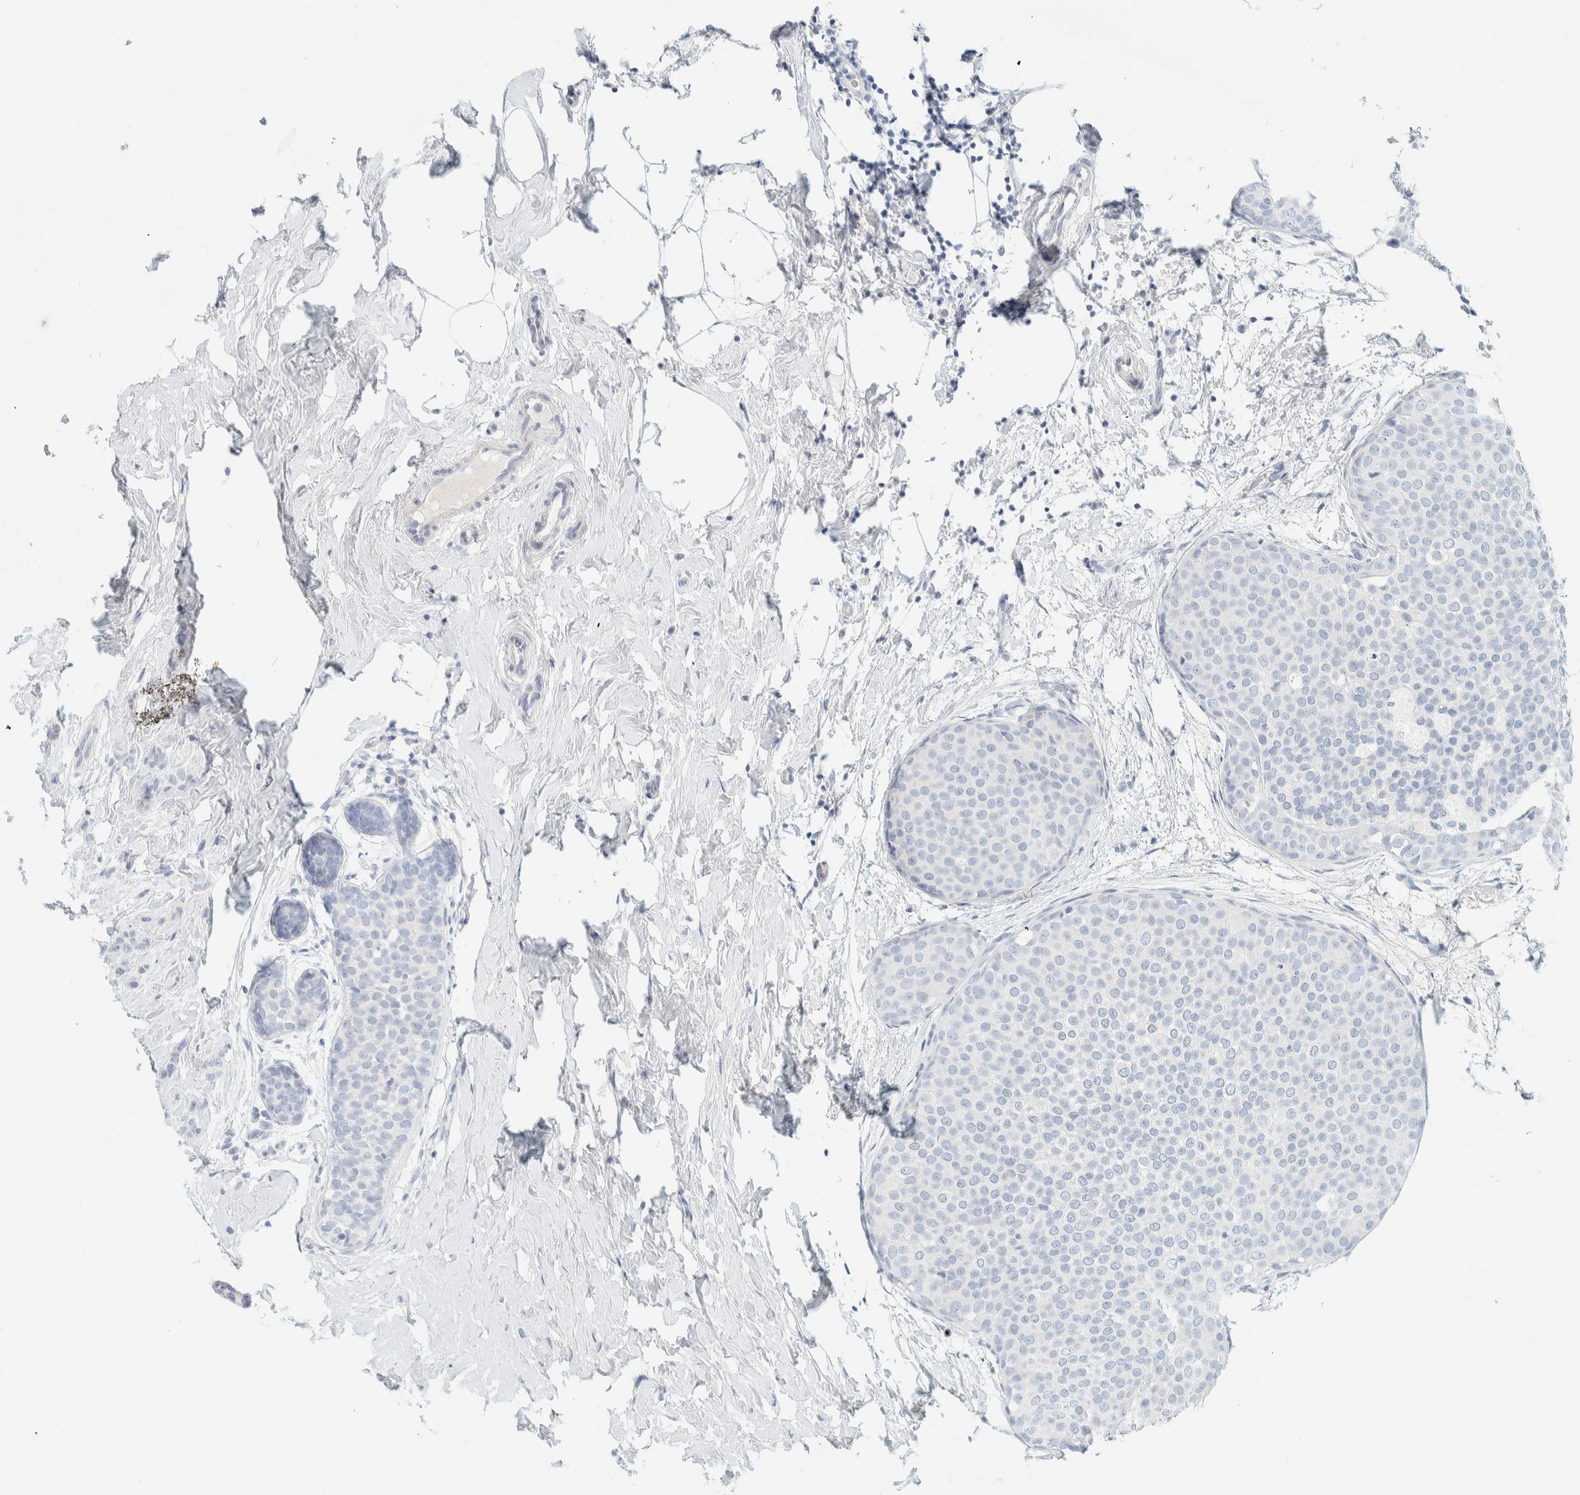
{"staining": {"intensity": "negative", "quantity": "none", "location": "none"}, "tissue": "breast cancer", "cell_type": "Tumor cells", "image_type": "cancer", "snomed": [{"axis": "morphology", "description": "Lobular carcinoma, in situ"}, {"axis": "morphology", "description": "Lobular carcinoma"}, {"axis": "topography", "description": "Breast"}], "caption": "The IHC histopathology image has no significant positivity in tumor cells of breast cancer (lobular carcinoma in situ) tissue. The staining was performed using DAB to visualize the protein expression in brown, while the nuclei were stained in blue with hematoxylin (Magnification: 20x).", "gene": "ALOX12B", "patient": {"sex": "female", "age": 41}}